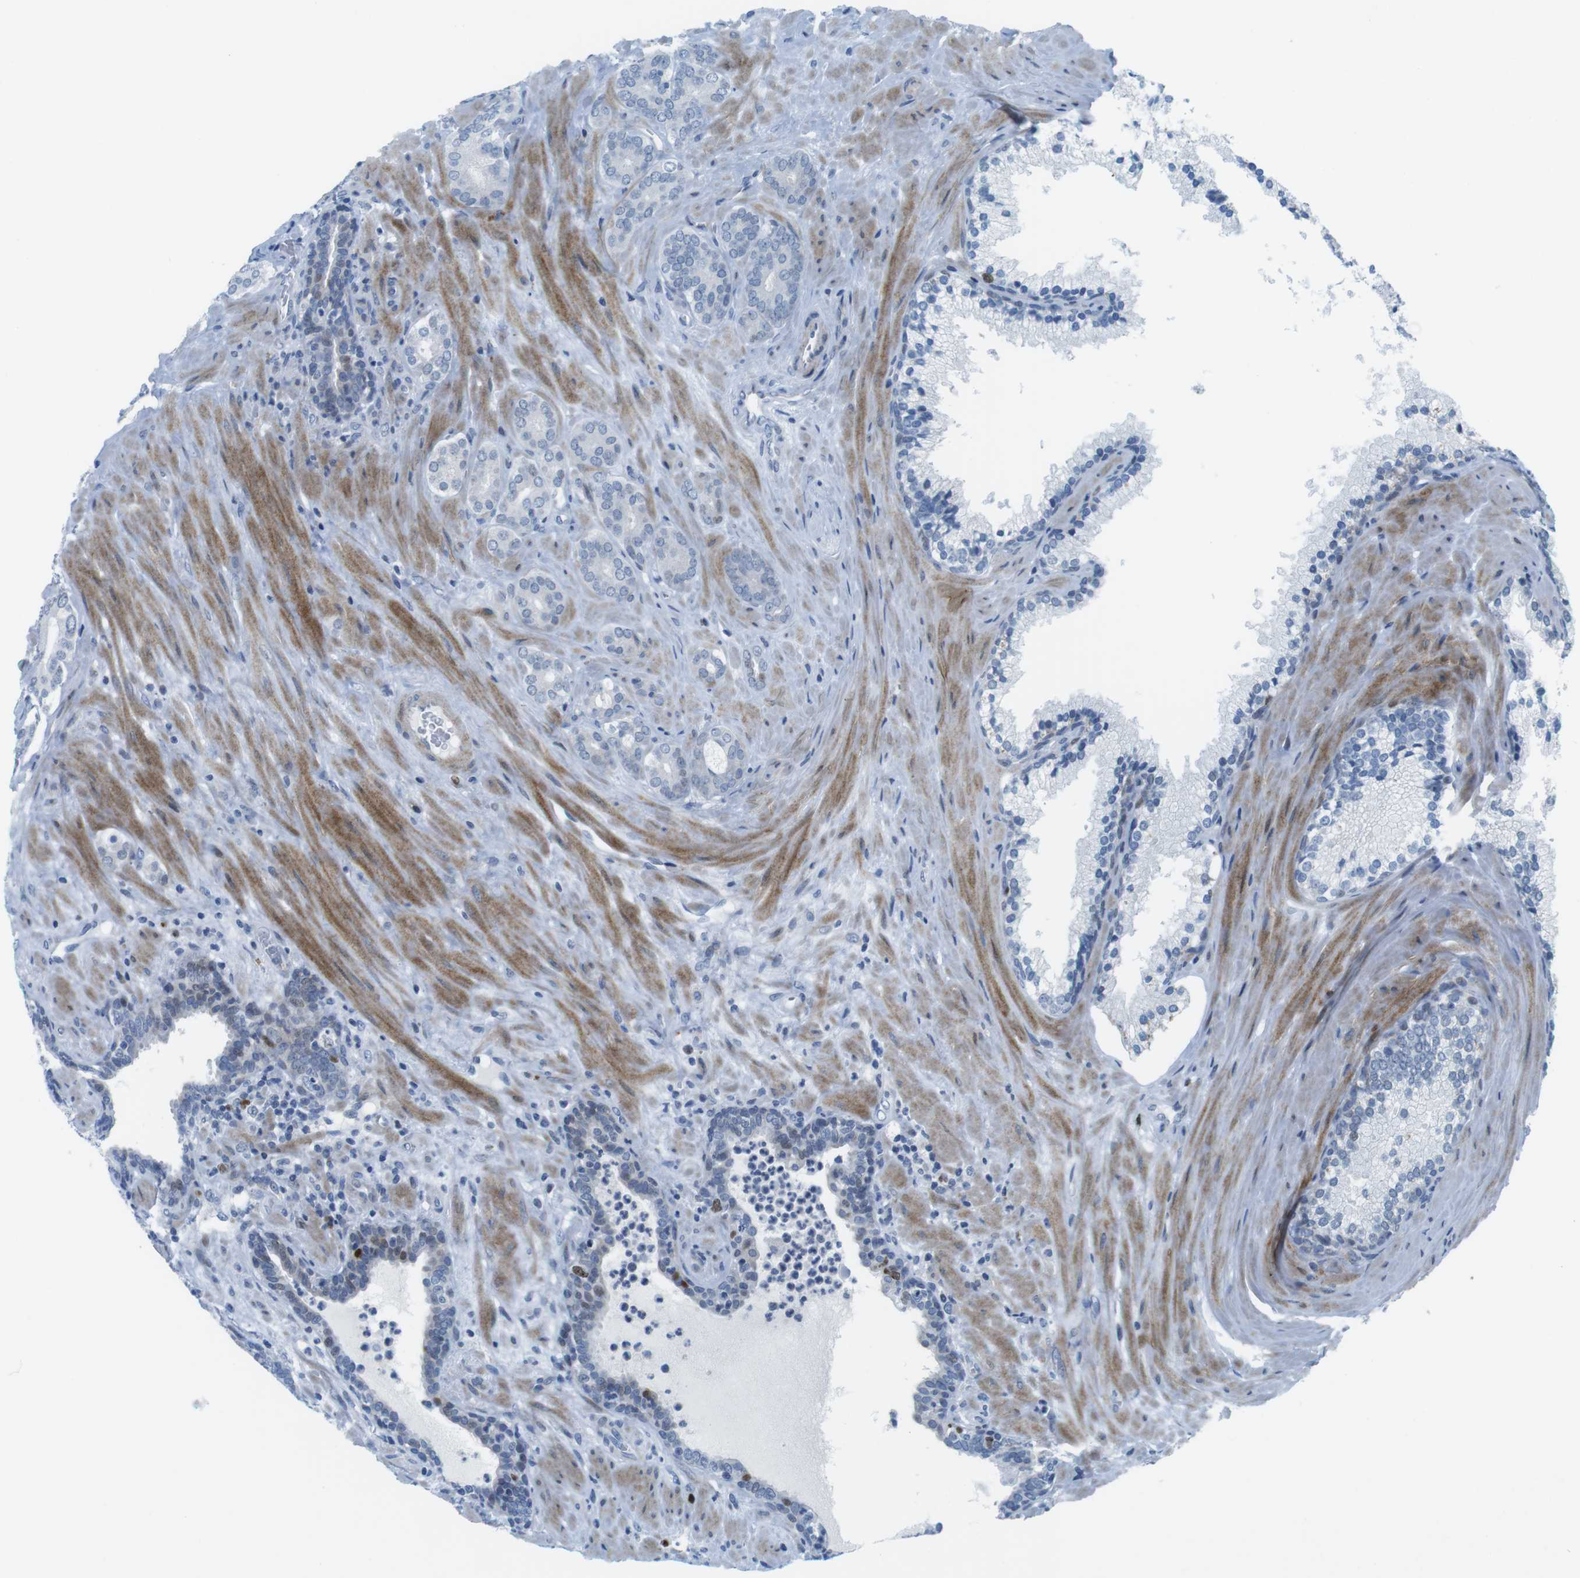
{"staining": {"intensity": "negative", "quantity": "none", "location": "none"}, "tissue": "prostate cancer", "cell_type": "Tumor cells", "image_type": "cancer", "snomed": [{"axis": "morphology", "description": "Adenocarcinoma, Low grade"}, {"axis": "topography", "description": "Prostate"}], "caption": "IHC micrograph of adenocarcinoma (low-grade) (prostate) stained for a protein (brown), which displays no positivity in tumor cells.", "gene": "CHAF1A", "patient": {"sex": "male", "age": 63}}